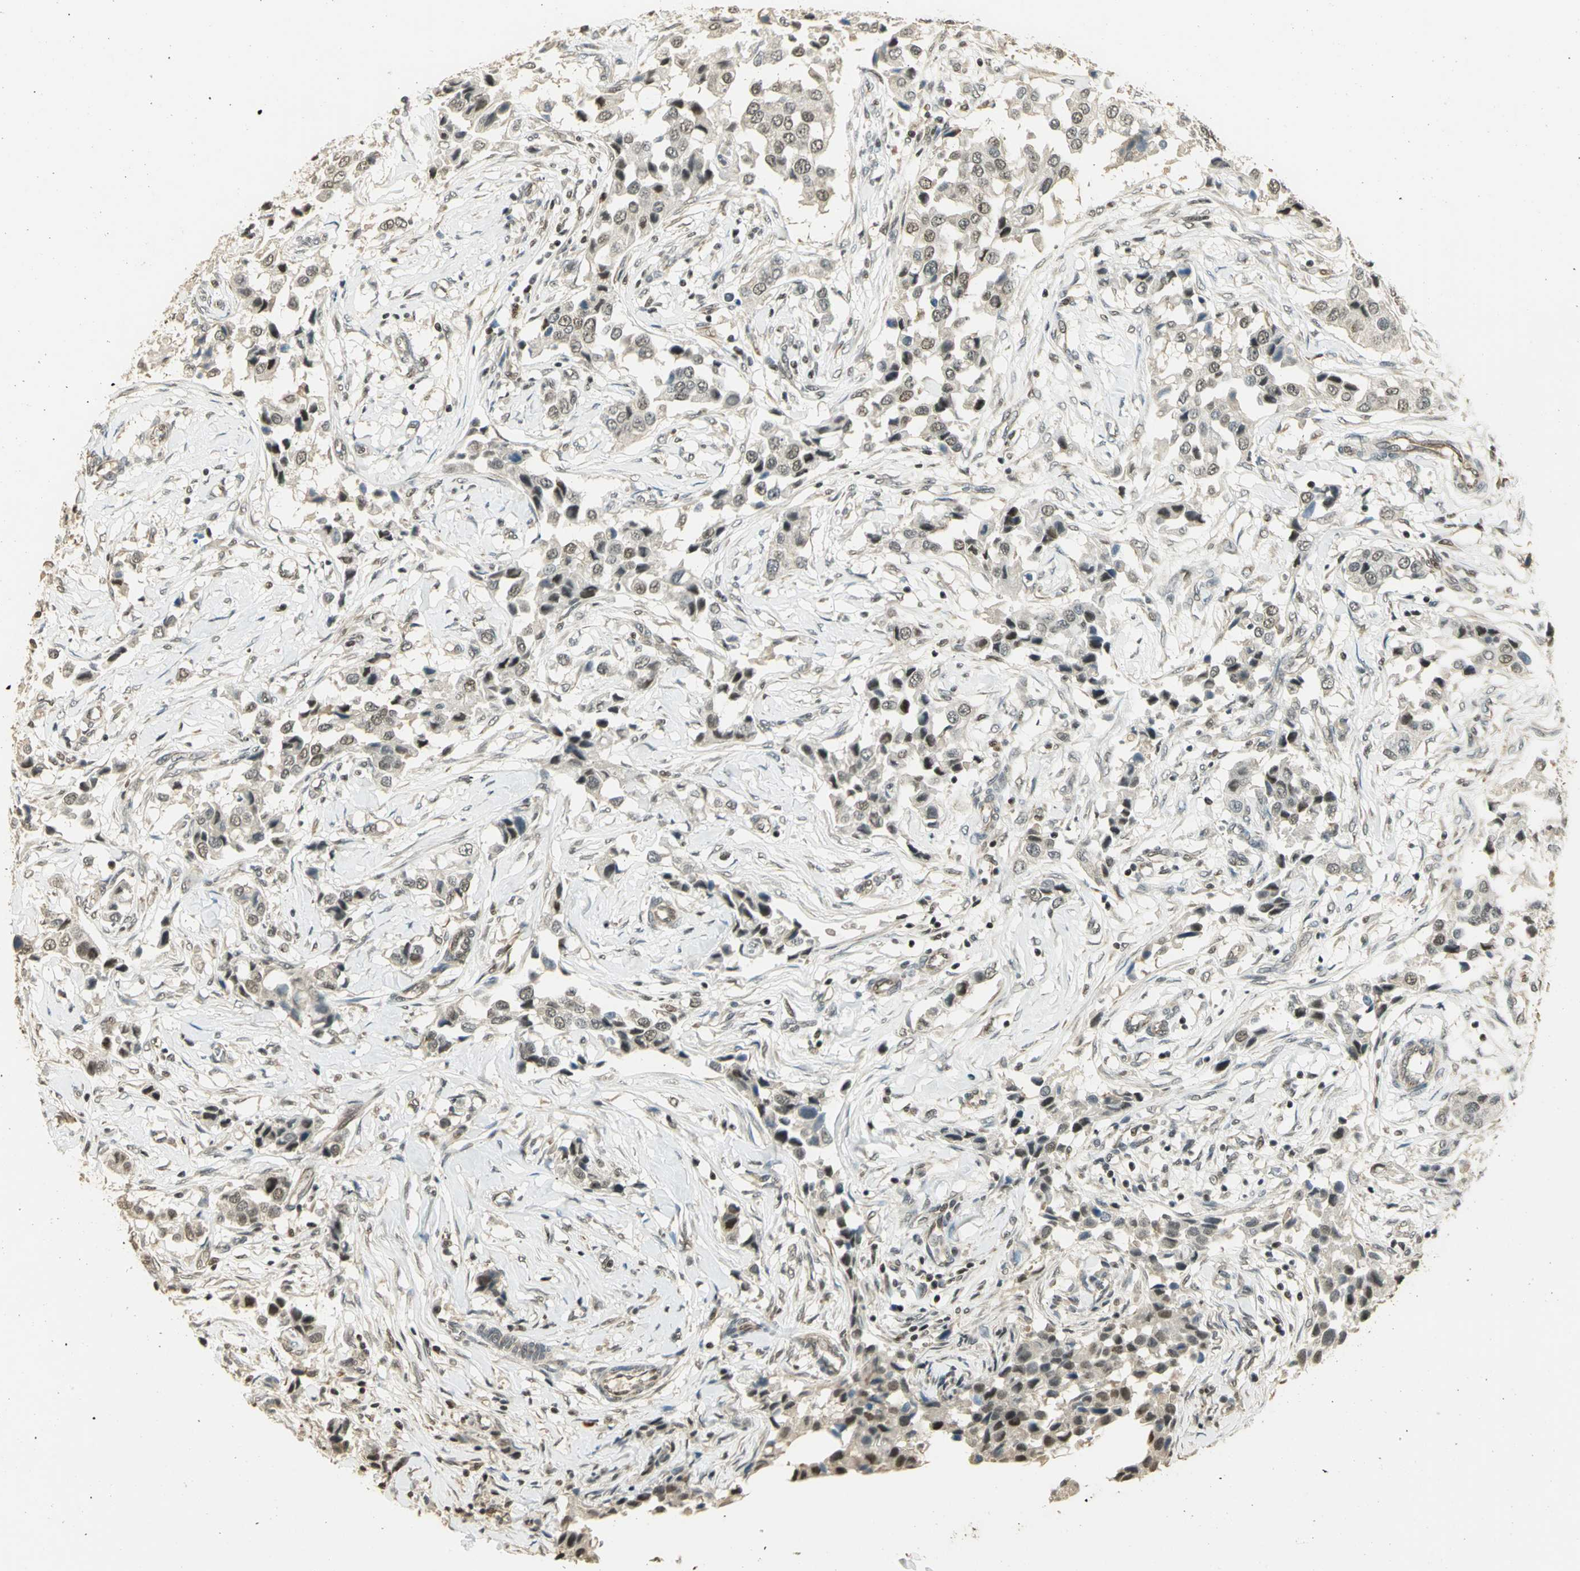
{"staining": {"intensity": "weak", "quantity": "25%-75%", "location": "nuclear"}, "tissue": "breast cancer", "cell_type": "Tumor cells", "image_type": "cancer", "snomed": [{"axis": "morphology", "description": "Duct carcinoma"}, {"axis": "topography", "description": "Breast"}], "caption": "This is a photomicrograph of IHC staining of intraductal carcinoma (breast), which shows weak expression in the nuclear of tumor cells.", "gene": "ELF1", "patient": {"sex": "female", "age": 80}}